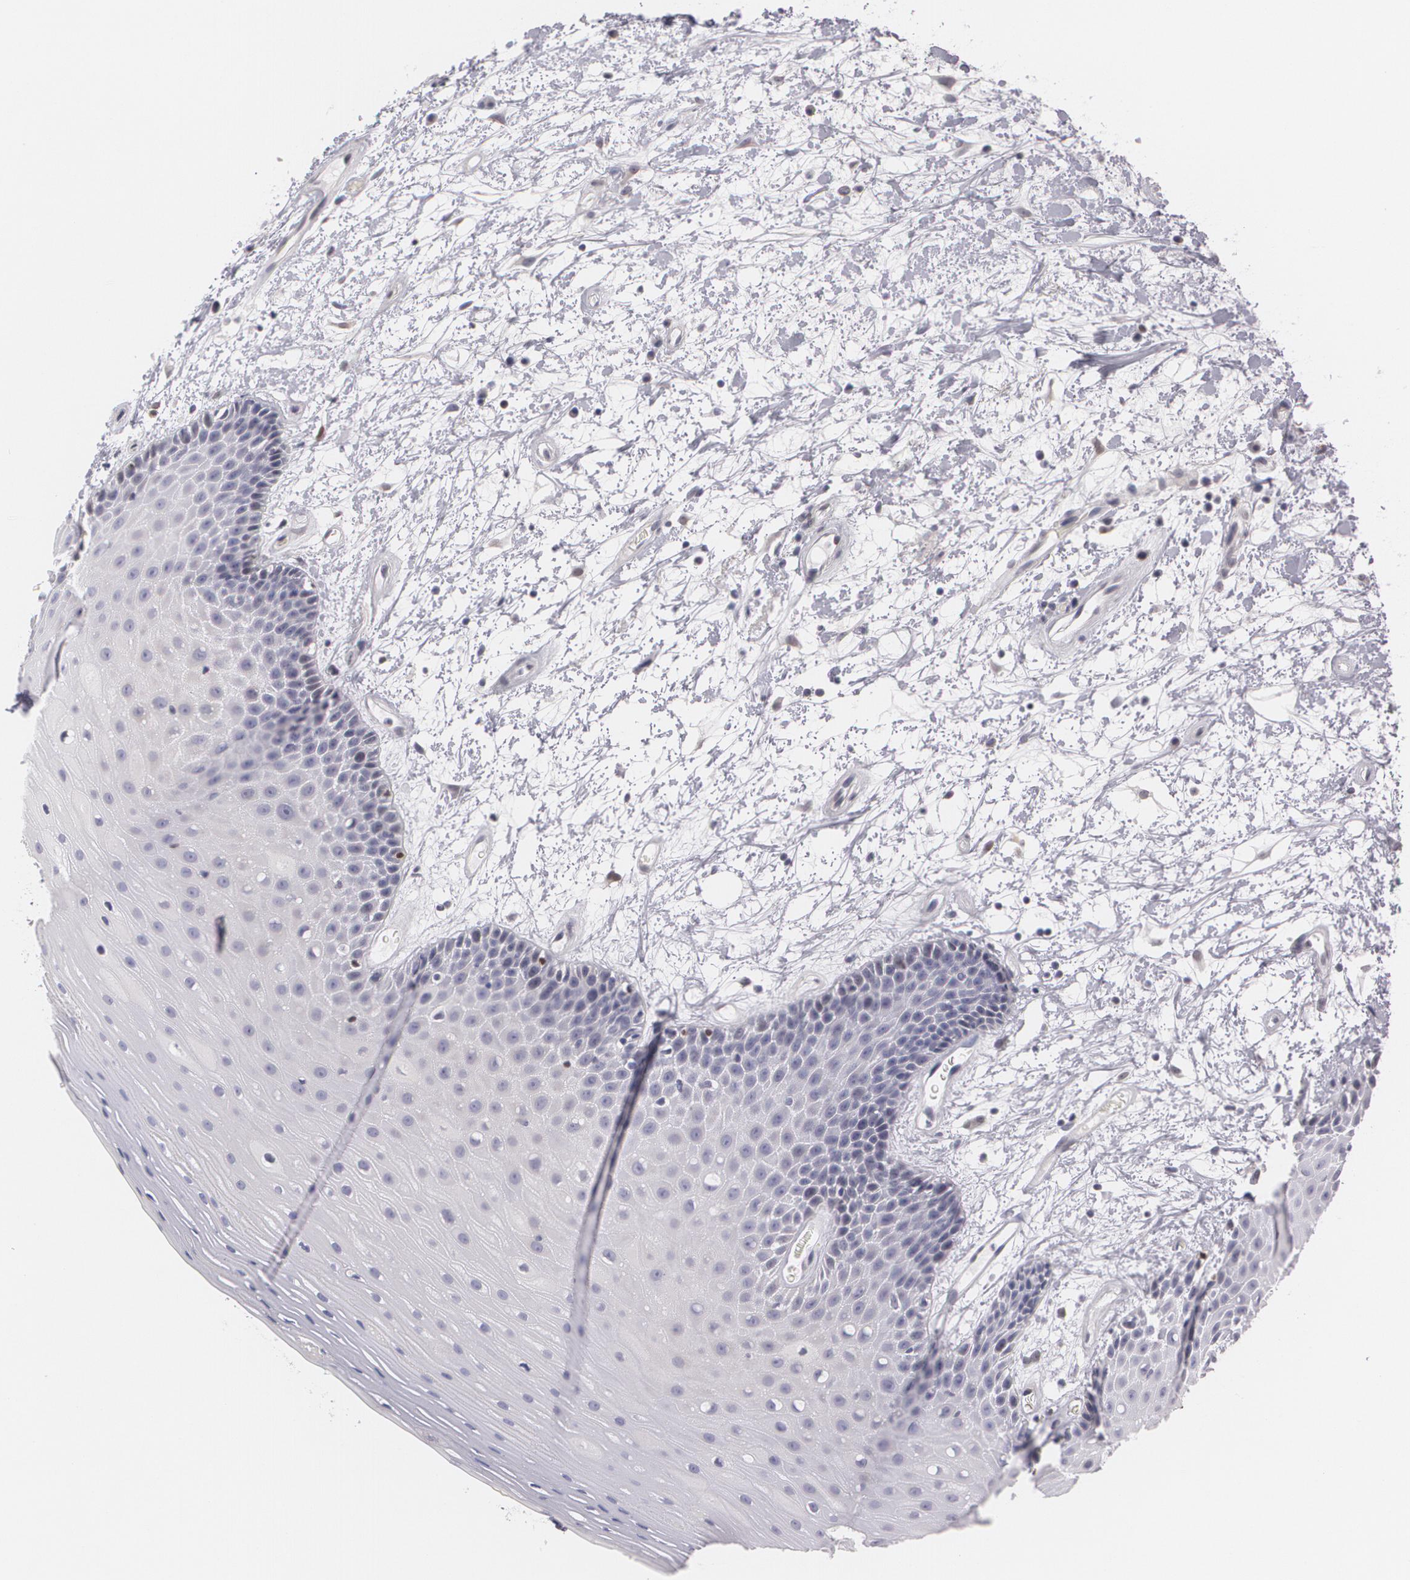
{"staining": {"intensity": "negative", "quantity": "none", "location": "none"}, "tissue": "oral mucosa", "cell_type": "Squamous epithelial cells", "image_type": "normal", "snomed": [{"axis": "morphology", "description": "Normal tissue, NOS"}, {"axis": "topography", "description": "Oral tissue"}], "caption": "An IHC micrograph of benign oral mucosa is shown. There is no staining in squamous epithelial cells of oral mucosa.", "gene": "ZBTB16", "patient": {"sex": "female", "age": 79}}